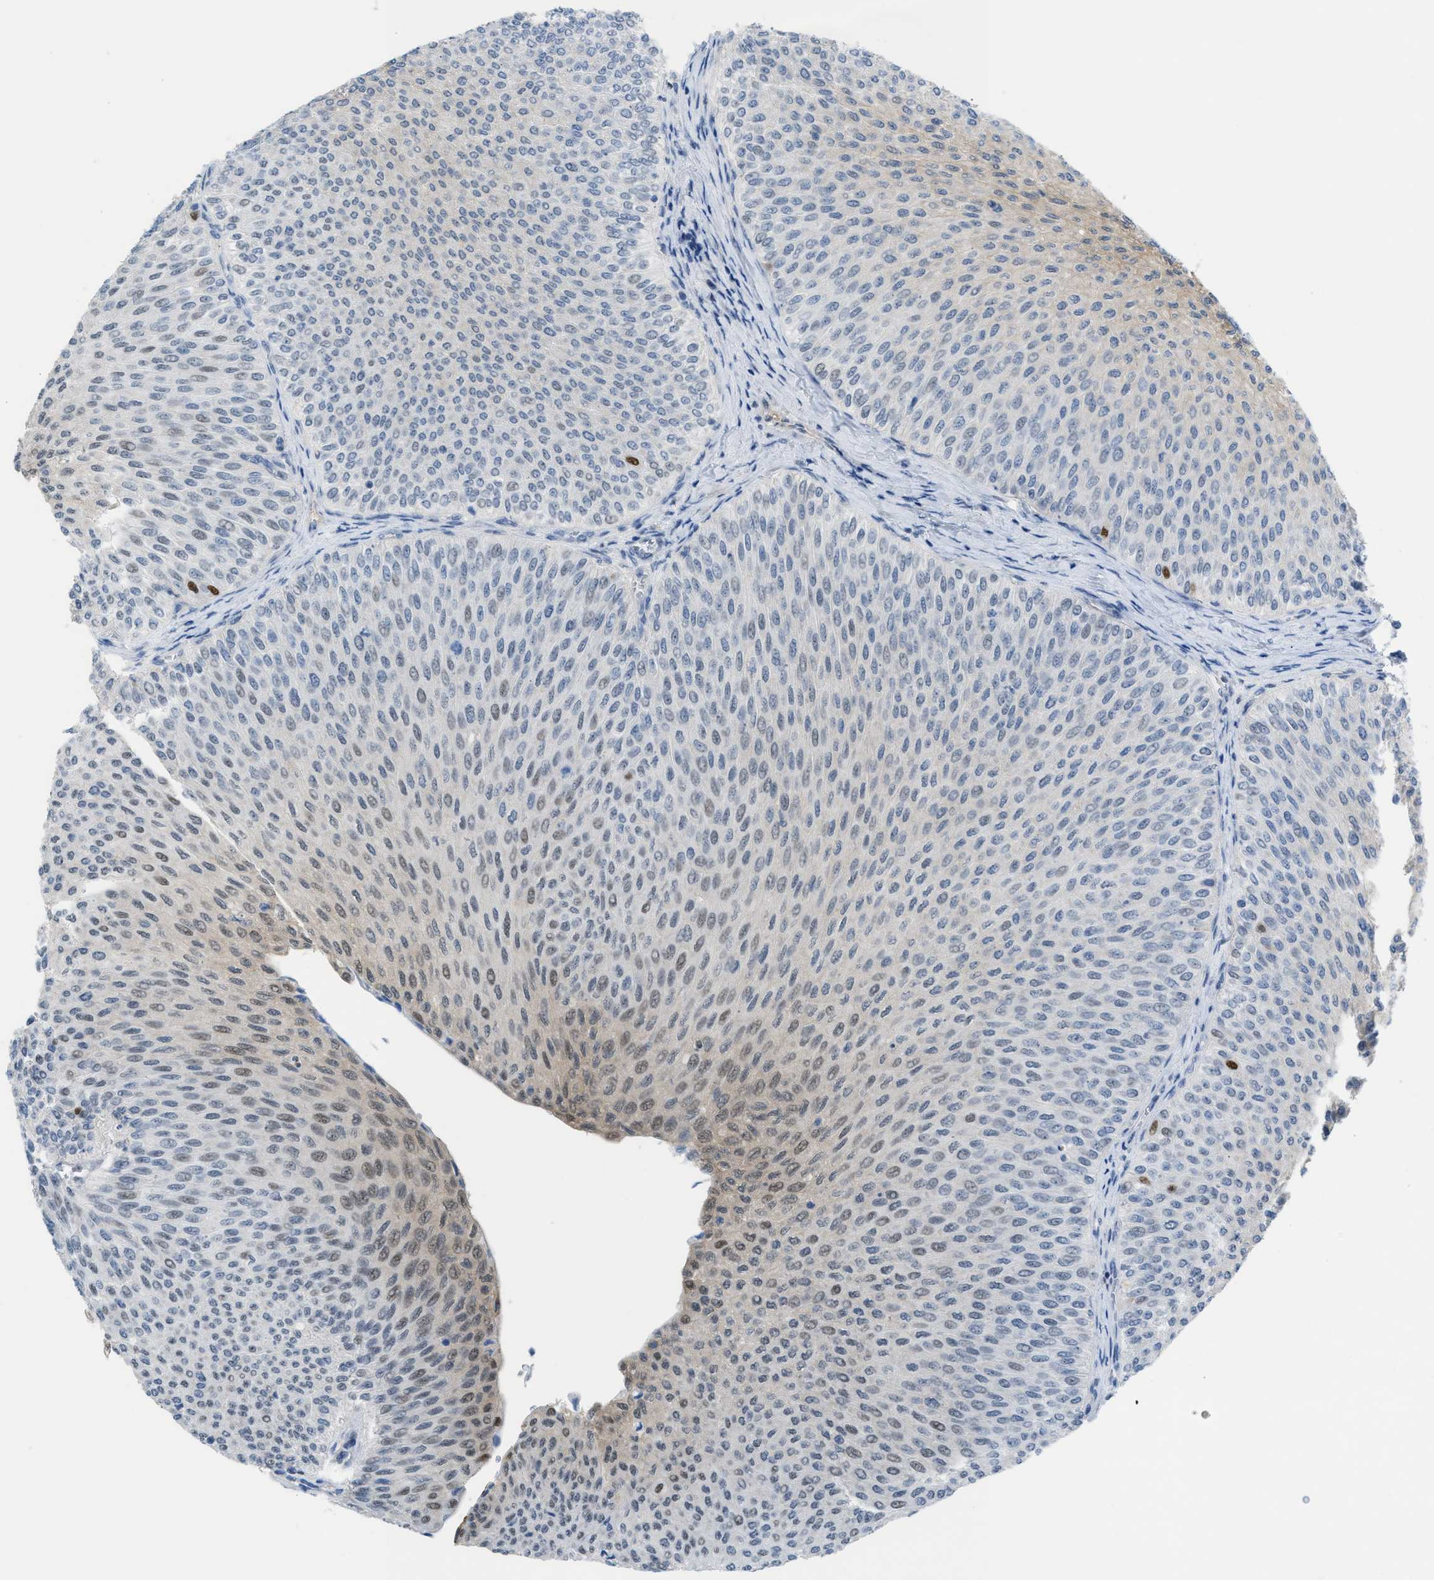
{"staining": {"intensity": "weak", "quantity": "25%-75%", "location": "cytoplasmic/membranous,nuclear"}, "tissue": "urothelial cancer", "cell_type": "Tumor cells", "image_type": "cancer", "snomed": [{"axis": "morphology", "description": "Urothelial carcinoma, Low grade"}, {"axis": "topography", "description": "Urinary bladder"}], "caption": "This photomicrograph reveals immunohistochemistry staining of human urothelial cancer, with low weak cytoplasmic/membranous and nuclear staining in about 25%-75% of tumor cells.", "gene": "PPM1D", "patient": {"sex": "male", "age": 78}}